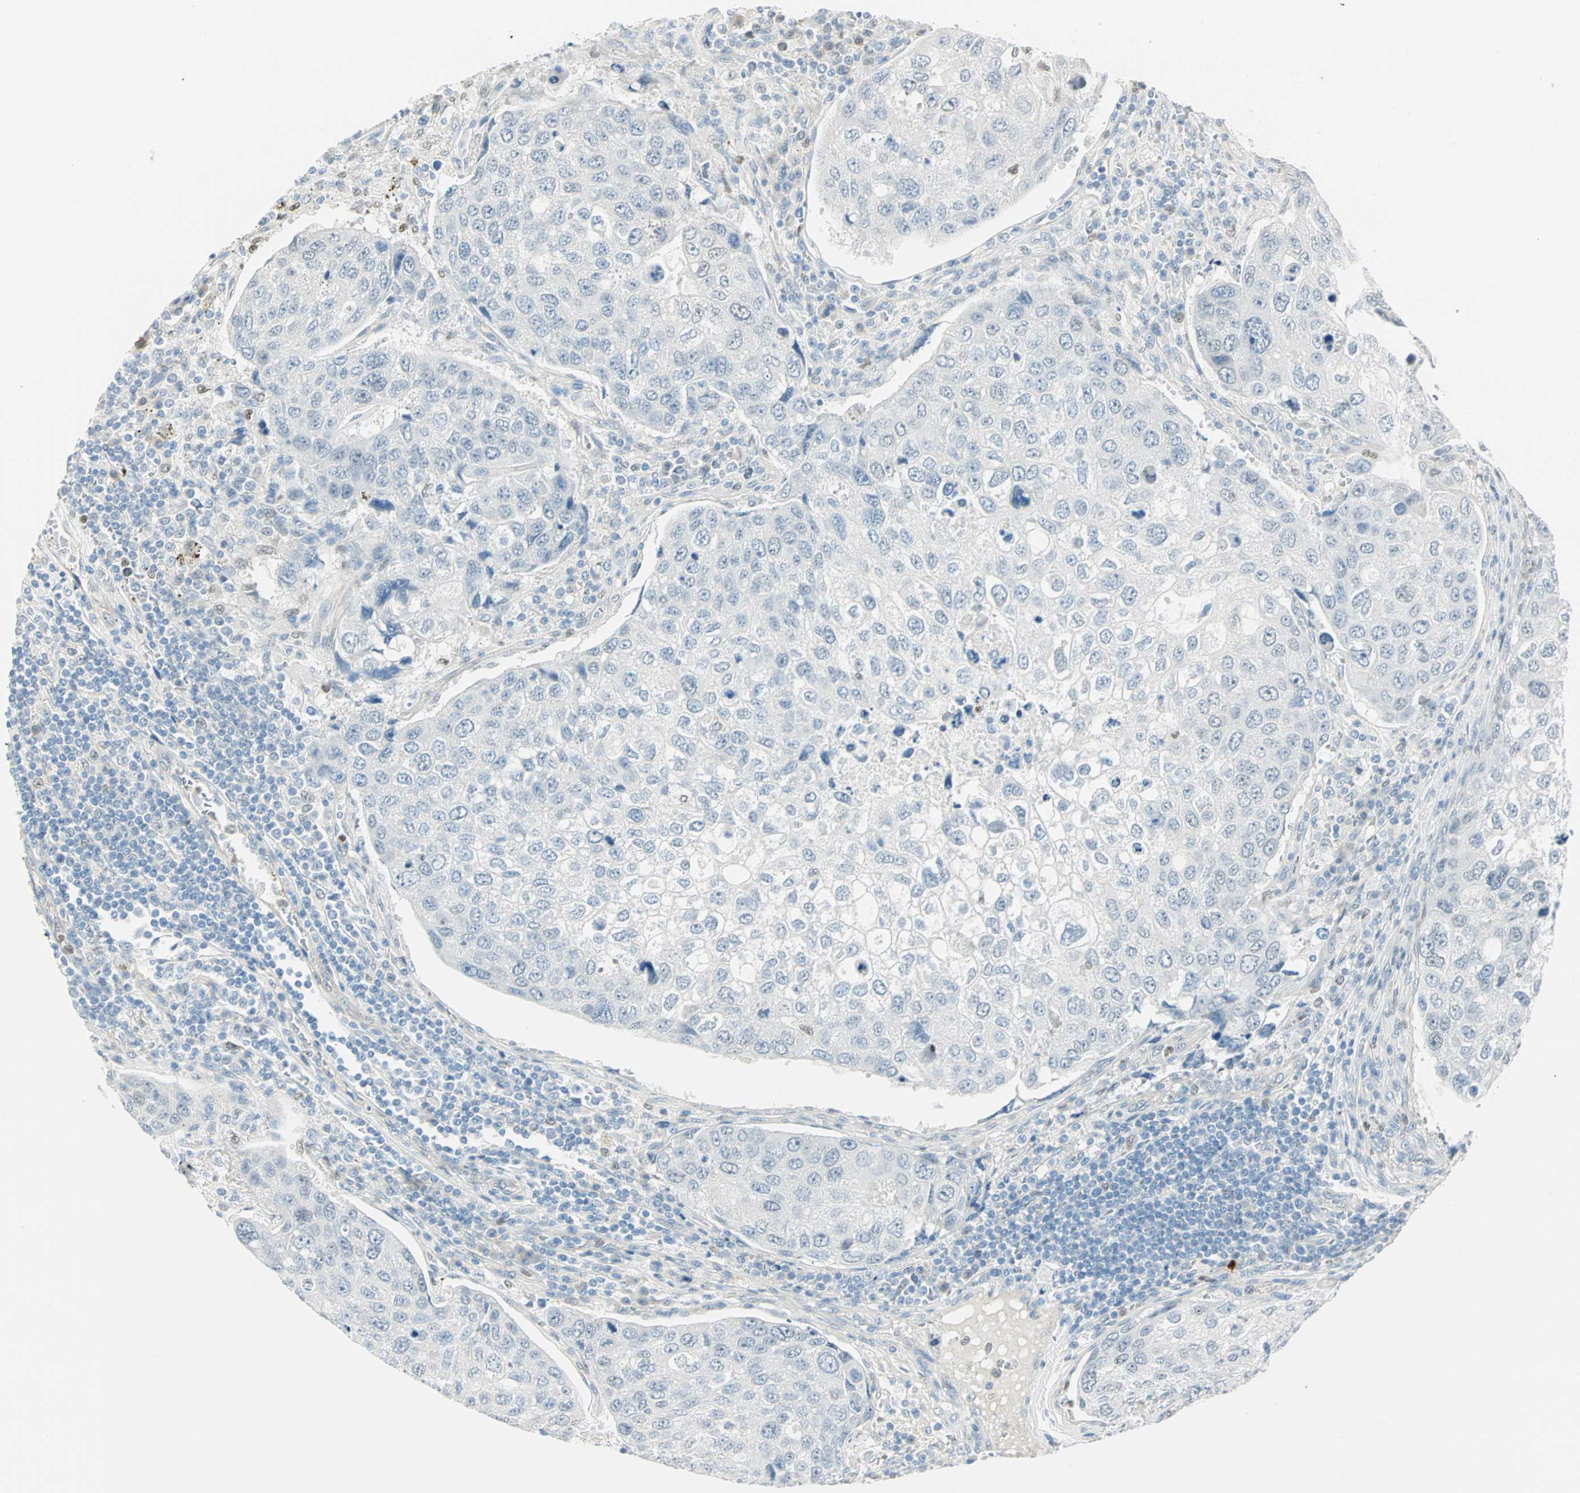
{"staining": {"intensity": "negative", "quantity": "none", "location": "none"}, "tissue": "urothelial cancer", "cell_type": "Tumor cells", "image_type": "cancer", "snomed": [{"axis": "morphology", "description": "Urothelial carcinoma, High grade"}, {"axis": "topography", "description": "Lymph node"}, {"axis": "topography", "description": "Urinary bladder"}], "caption": "Immunohistochemistry histopathology image of human high-grade urothelial carcinoma stained for a protein (brown), which exhibits no staining in tumor cells.", "gene": "MLLT10", "patient": {"sex": "male", "age": 51}}